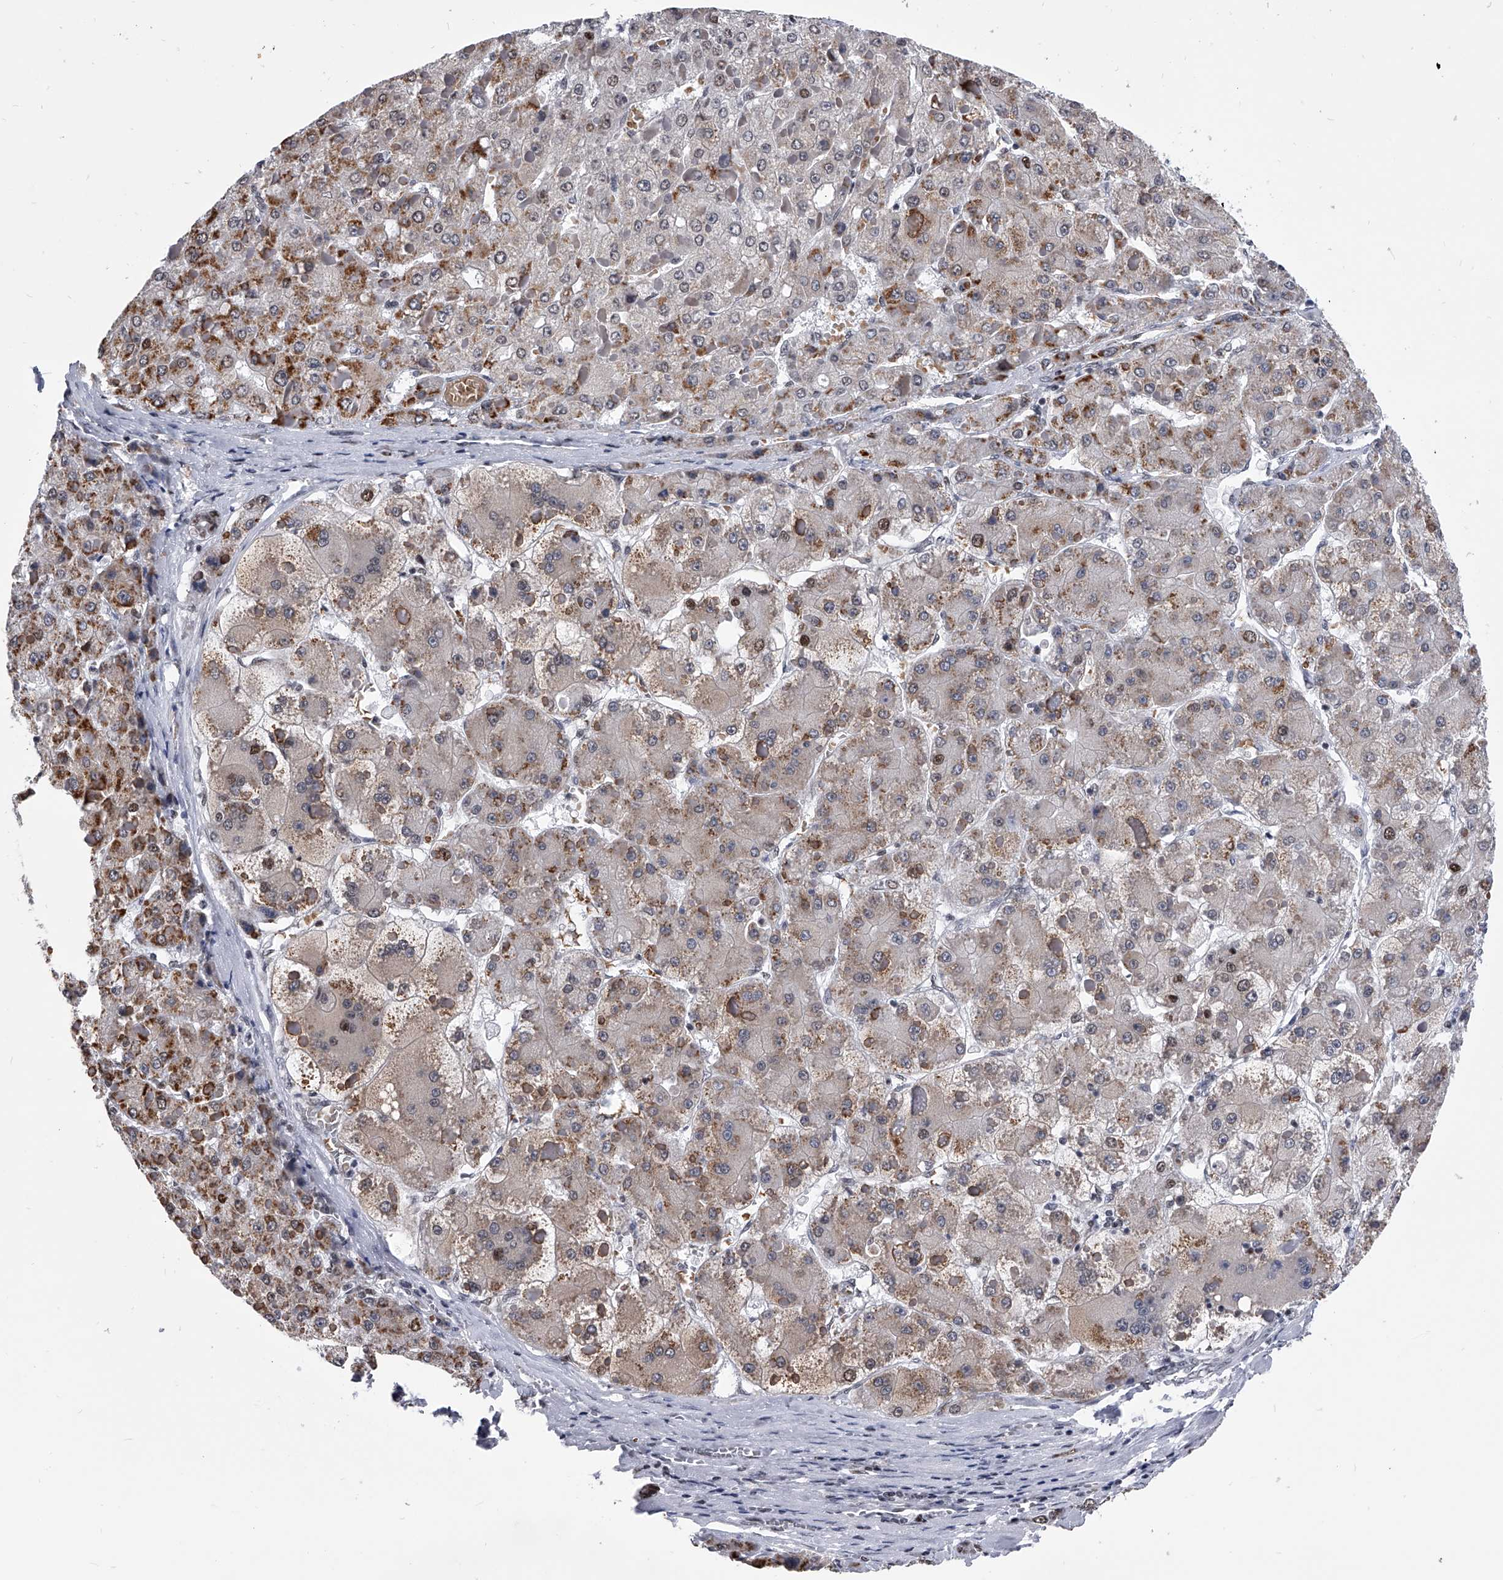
{"staining": {"intensity": "weak", "quantity": ">75%", "location": "cytoplasmic/membranous,nuclear"}, "tissue": "liver cancer", "cell_type": "Tumor cells", "image_type": "cancer", "snomed": [{"axis": "morphology", "description": "Carcinoma, Hepatocellular, NOS"}, {"axis": "topography", "description": "Liver"}], "caption": "Tumor cells reveal weak cytoplasmic/membranous and nuclear positivity in about >75% of cells in liver cancer (hepatocellular carcinoma).", "gene": "SIM2", "patient": {"sex": "female", "age": 73}}